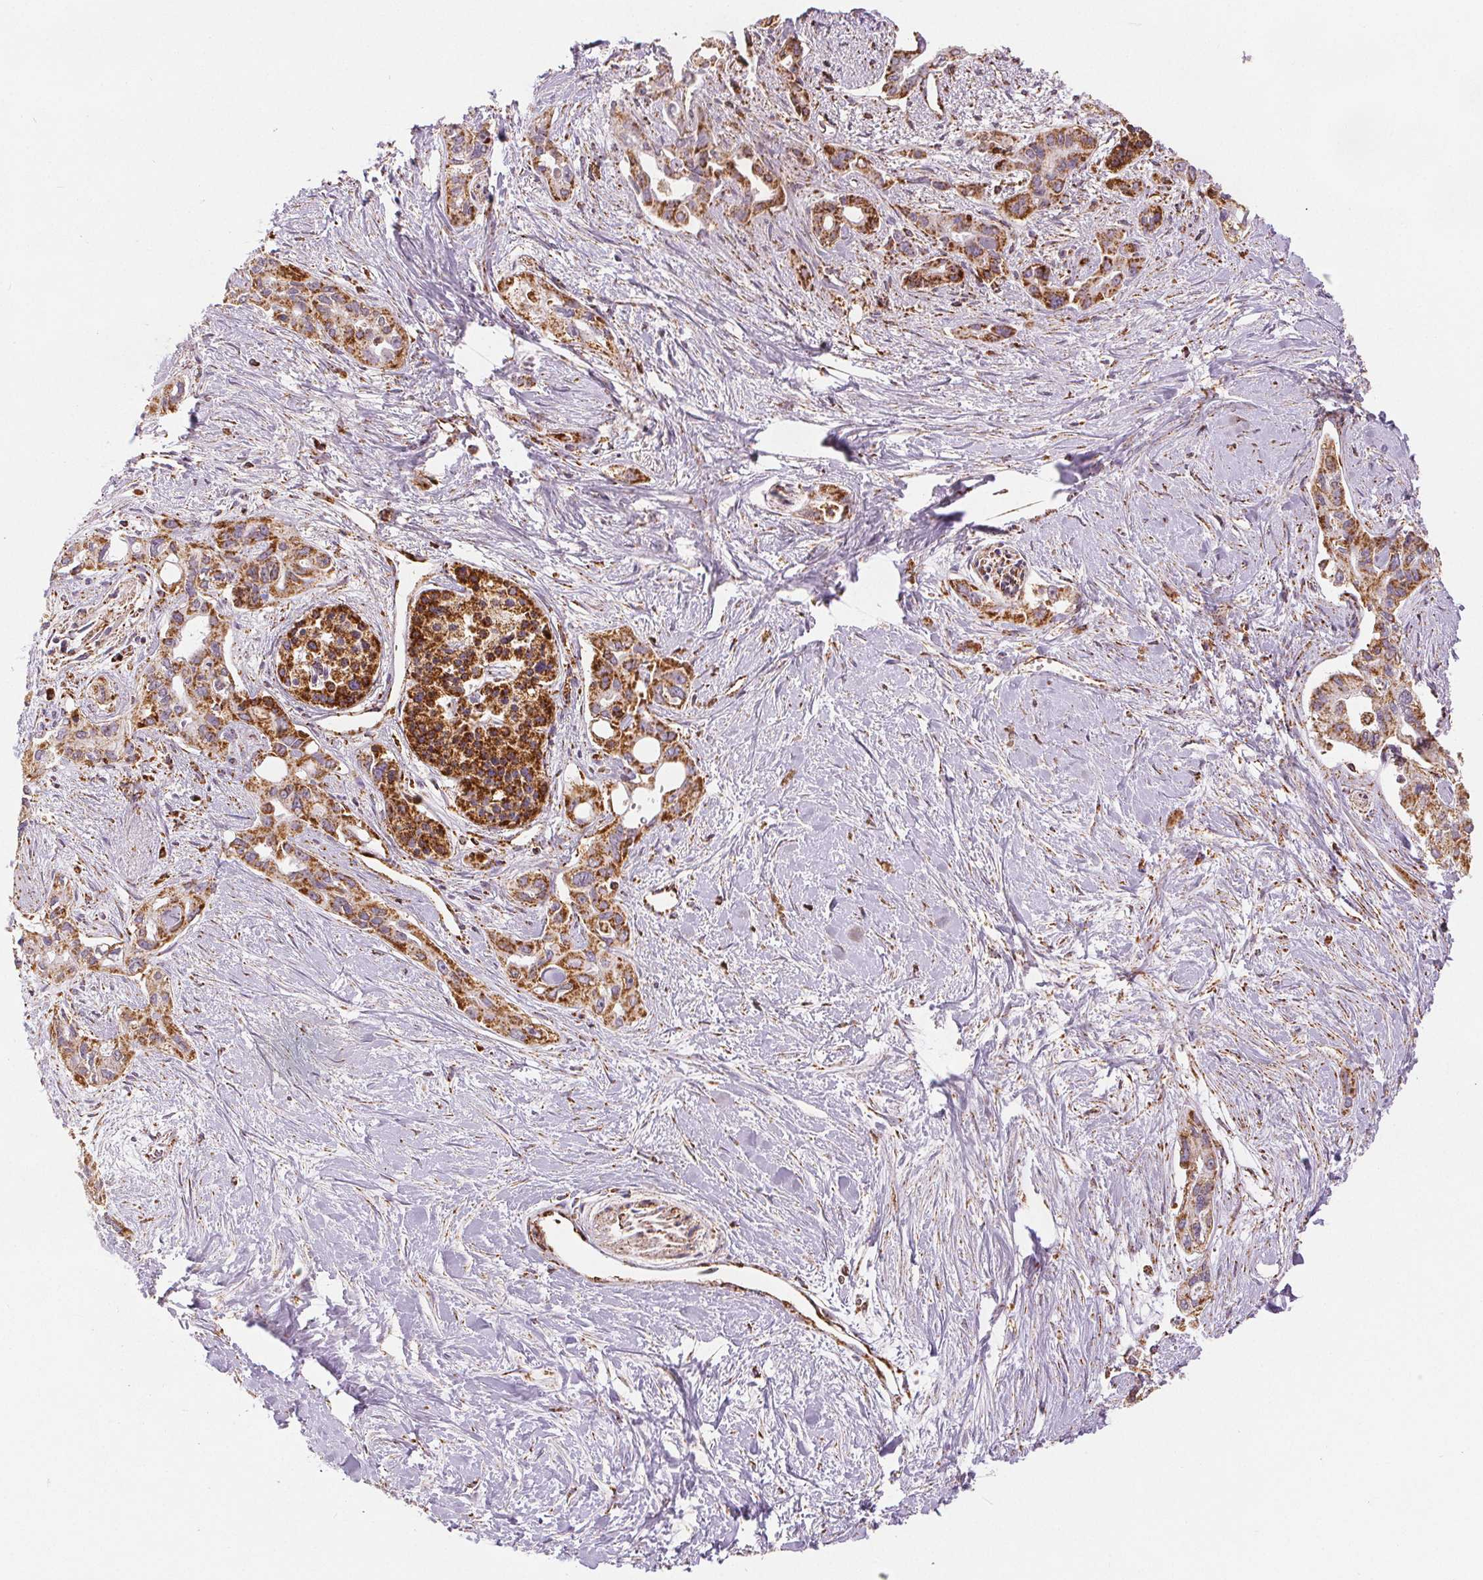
{"staining": {"intensity": "moderate", "quantity": ">75%", "location": "cytoplasmic/membranous"}, "tissue": "pancreatic cancer", "cell_type": "Tumor cells", "image_type": "cancer", "snomed": [{"axis": "morphology", "description": "Adenocarcinoma, NOS"}, {"axis": "topography", "description": "Pancreas"}], "caption": "Human adenocarcinoma (pancreatic) stained with a protein marker exhibits moderate staining in tumor cells.", "gene": "SDHB", "patient": {"sex": "female", "age": 50}}